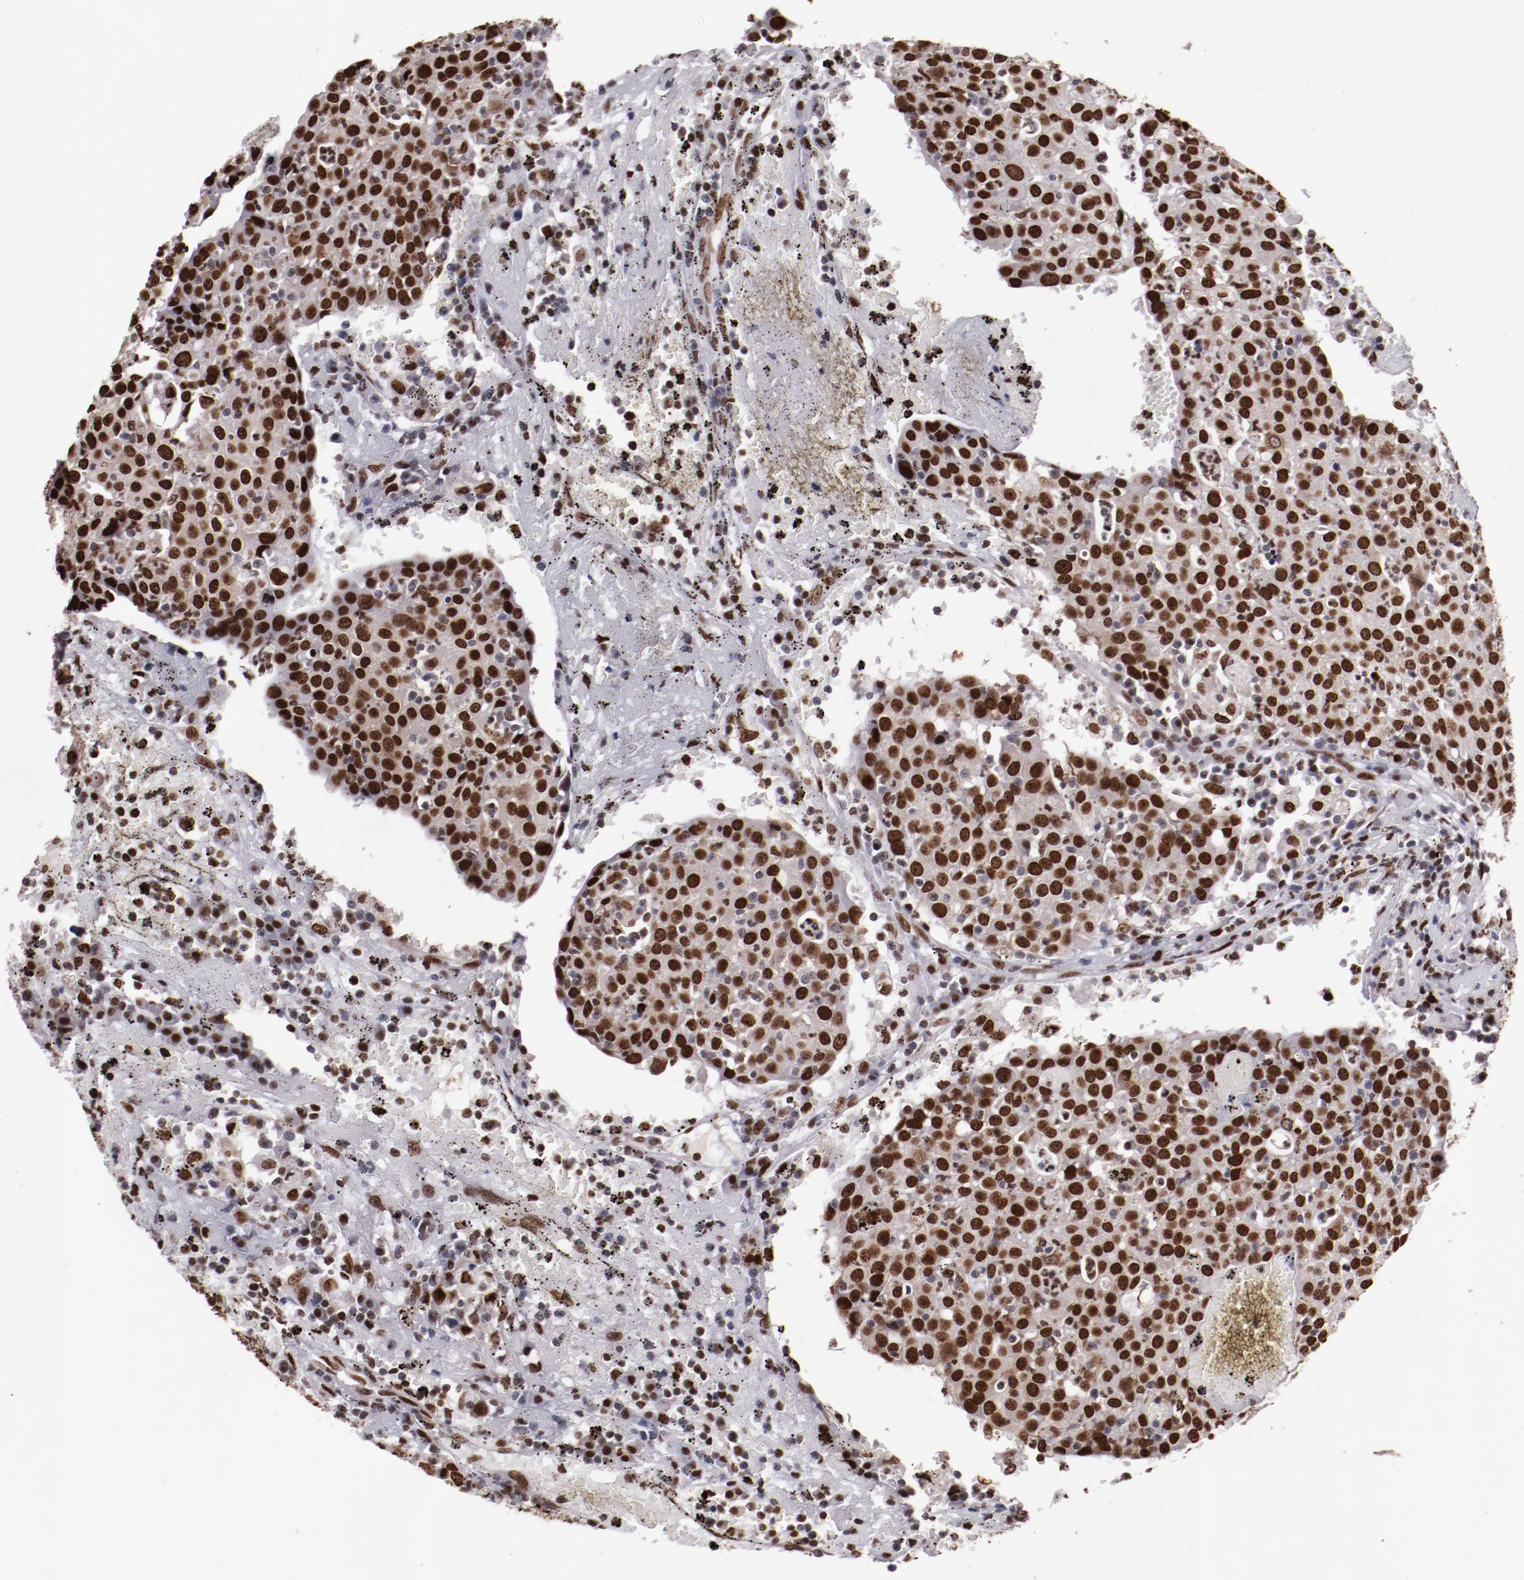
{"staining": {"intensity": "moderate", "quantity": ">75%", "location": "nuclear"}, "tissue": "head and neck cancer", "cell_type": "Tumor cells", "image_type": "cancer", "snomed": [{"axis": "morphology", "description": "Adenocarcinoma, NOS"}, {"axis": "topography", "description": "Salivary gland"}, {"axis": "topography", "description": "Head-Neck"}], "caption": "Approximately >75% of tumor cells in human head and neck cancer show moderate nuclear protein positivity as visualized by brown immunohistochemical staining.", "gene": "APEX1", "patient": {"sex": "female", "age": 65}}